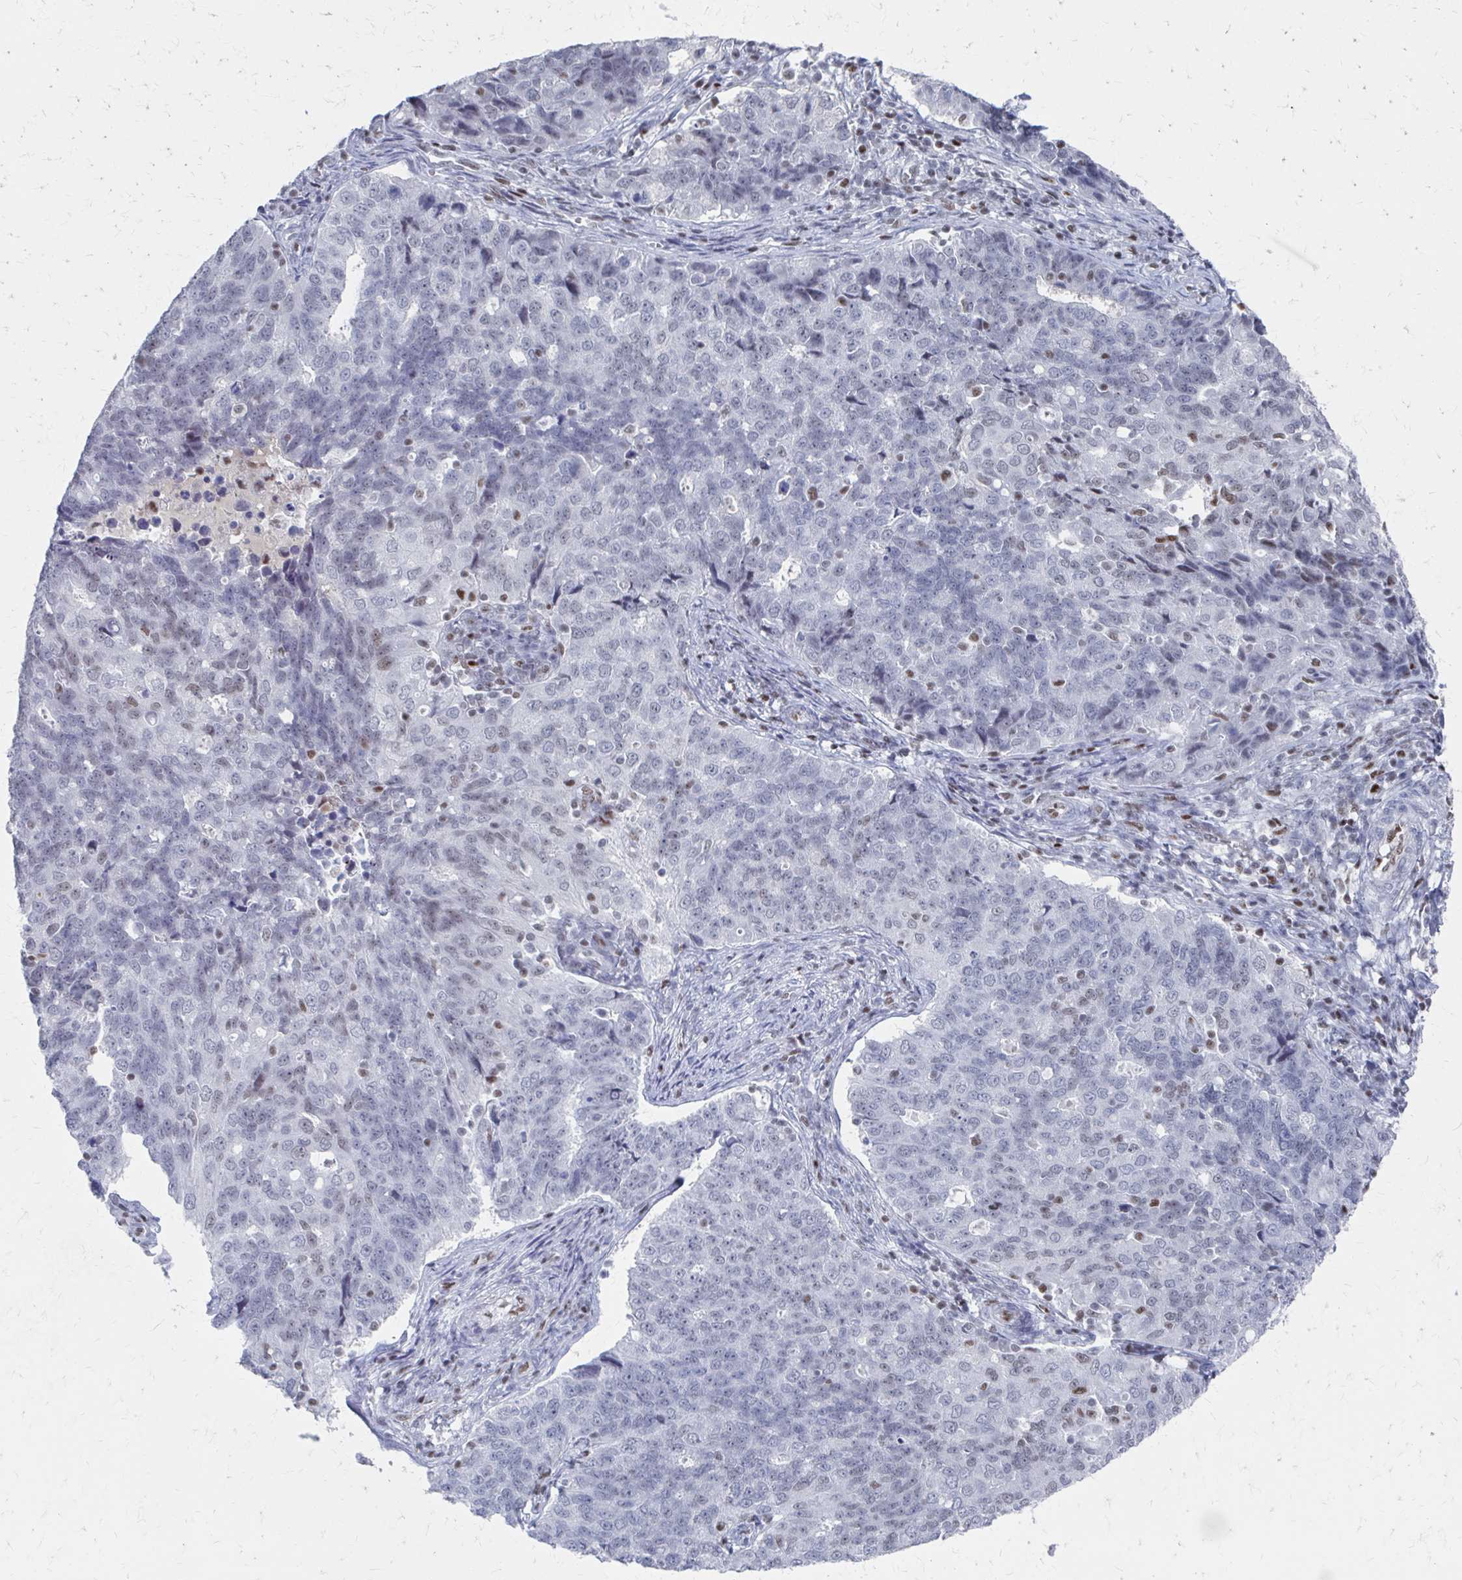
{"staining": {"intensity": "weak", "quantity": "<25%", "location": "nuclear"}, "tissue": "endometrial cancer", "cell_type": "Tumor cells", "image_type": "cancer", "snomed": [{"axis": "morphology", "description": "Adenocarcinoma, NOS"}, {"axis": "topography", "description": "Endometrium"}], "caption": "An immunohistochemistry (IHC) photomicrograph of endometrial adenocarcinoma is shown. There is no staining in tumor cells of endometrial adenocarcinoma. (Brightfield microscopy of DAB (3,3'-diaminobenzidine) immunohistochemistry (IHC) at high magnification).", "gene": "CDIN1", "patient": {"sex": "female", "age": 43}}